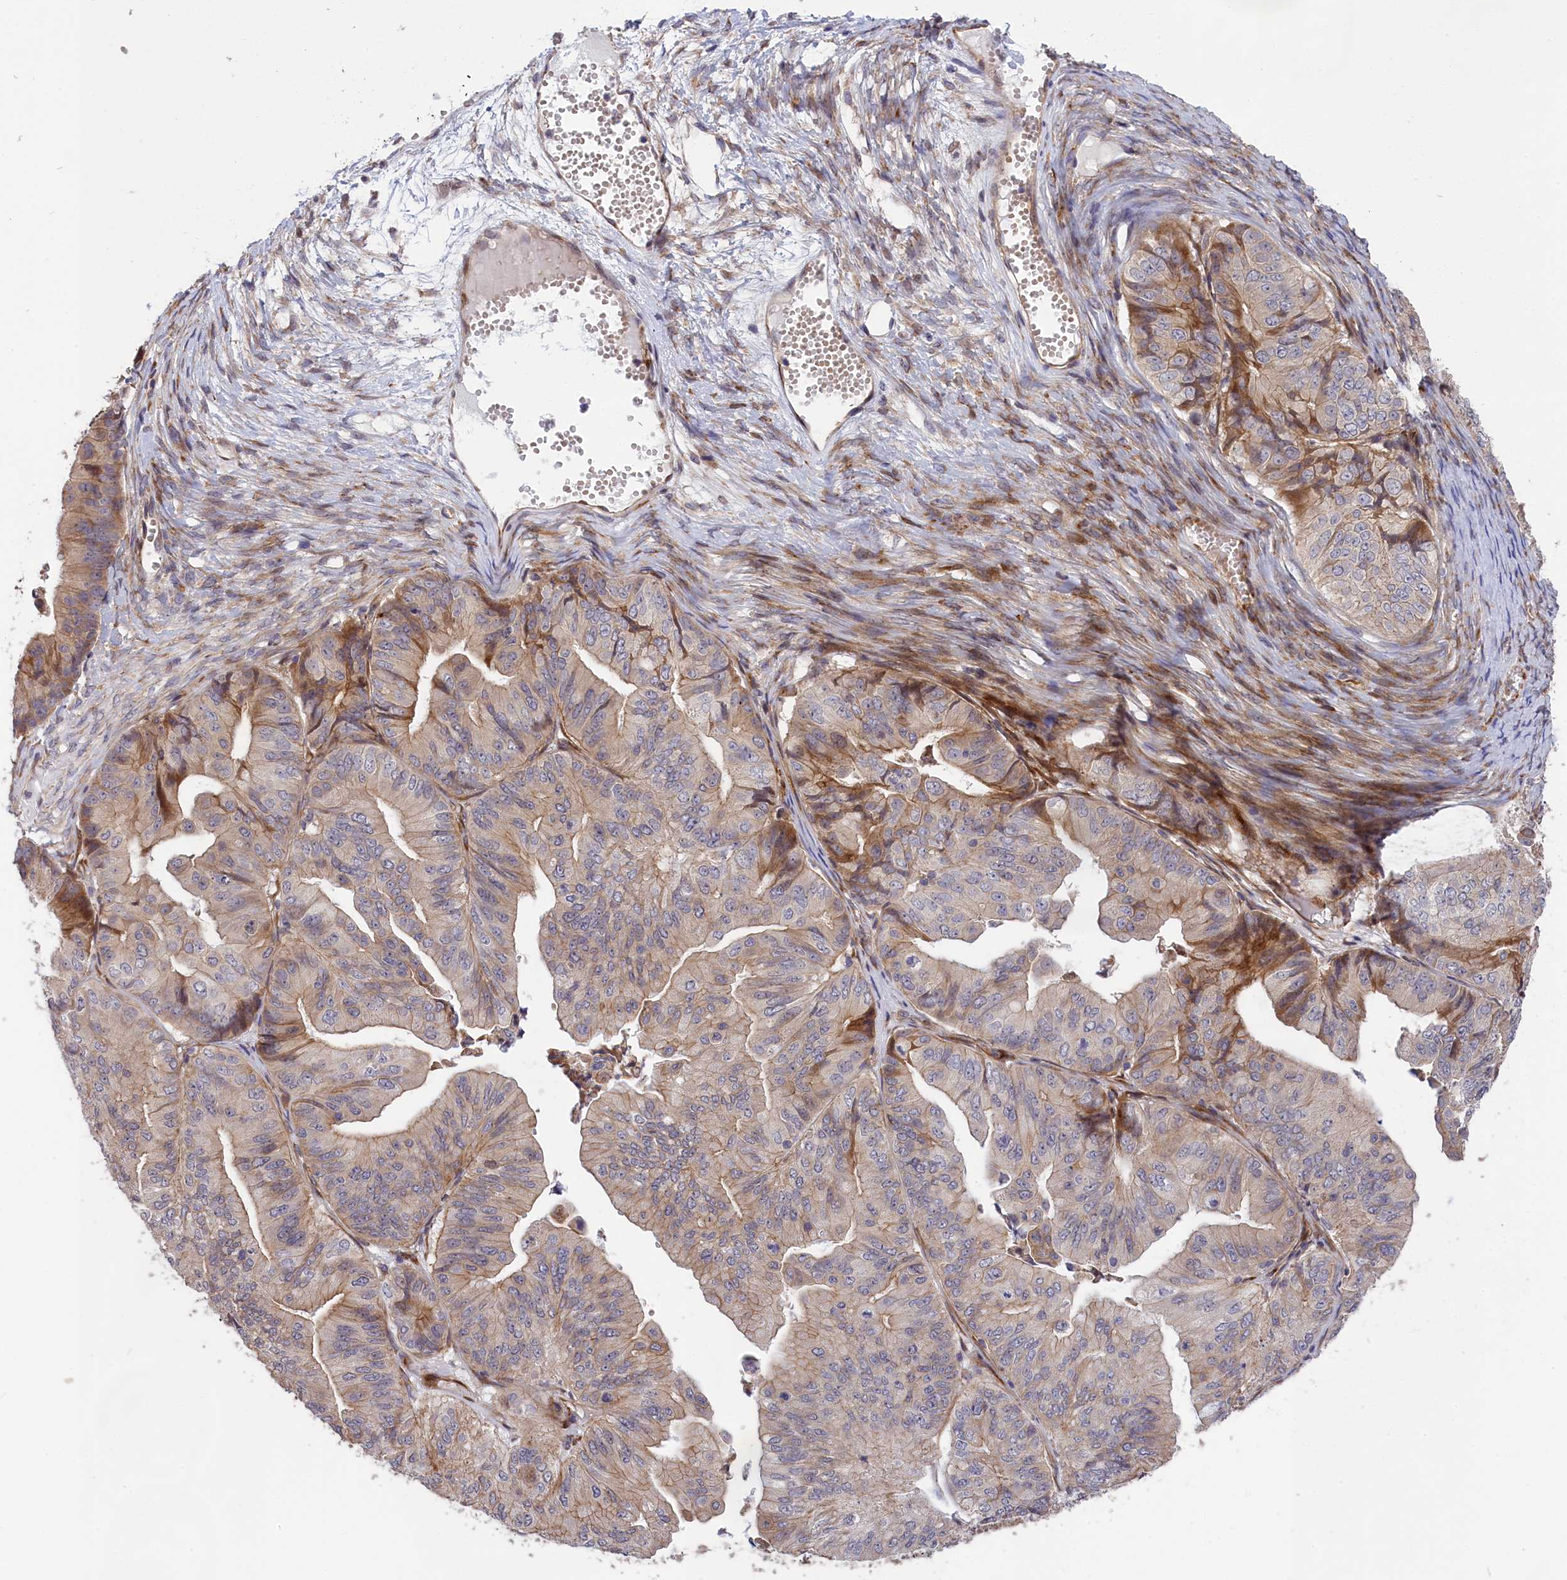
{"staining": {"intensity": "moderate", "quantity": "25%-75%", "location": "cytoplasmic/membranous"}, "tissue": "ovarian cancer", "cell_type": "Tumor cells", "image_type": "cancer", "snomed": [{"axis": "morphology", "description": "Cystadenocarcinoma, mucinous, NOS"}, {"axis": "topography", "description": "Ovary"}], "caption": "Moderate cytoplasmic/membranous staining is appreciated in about 25%-75% of tumor cells in ovarian mucinous cystadenocarcinoma.", "gene": "DDX60L", "patient": {"sex": "female", "age": 61}}